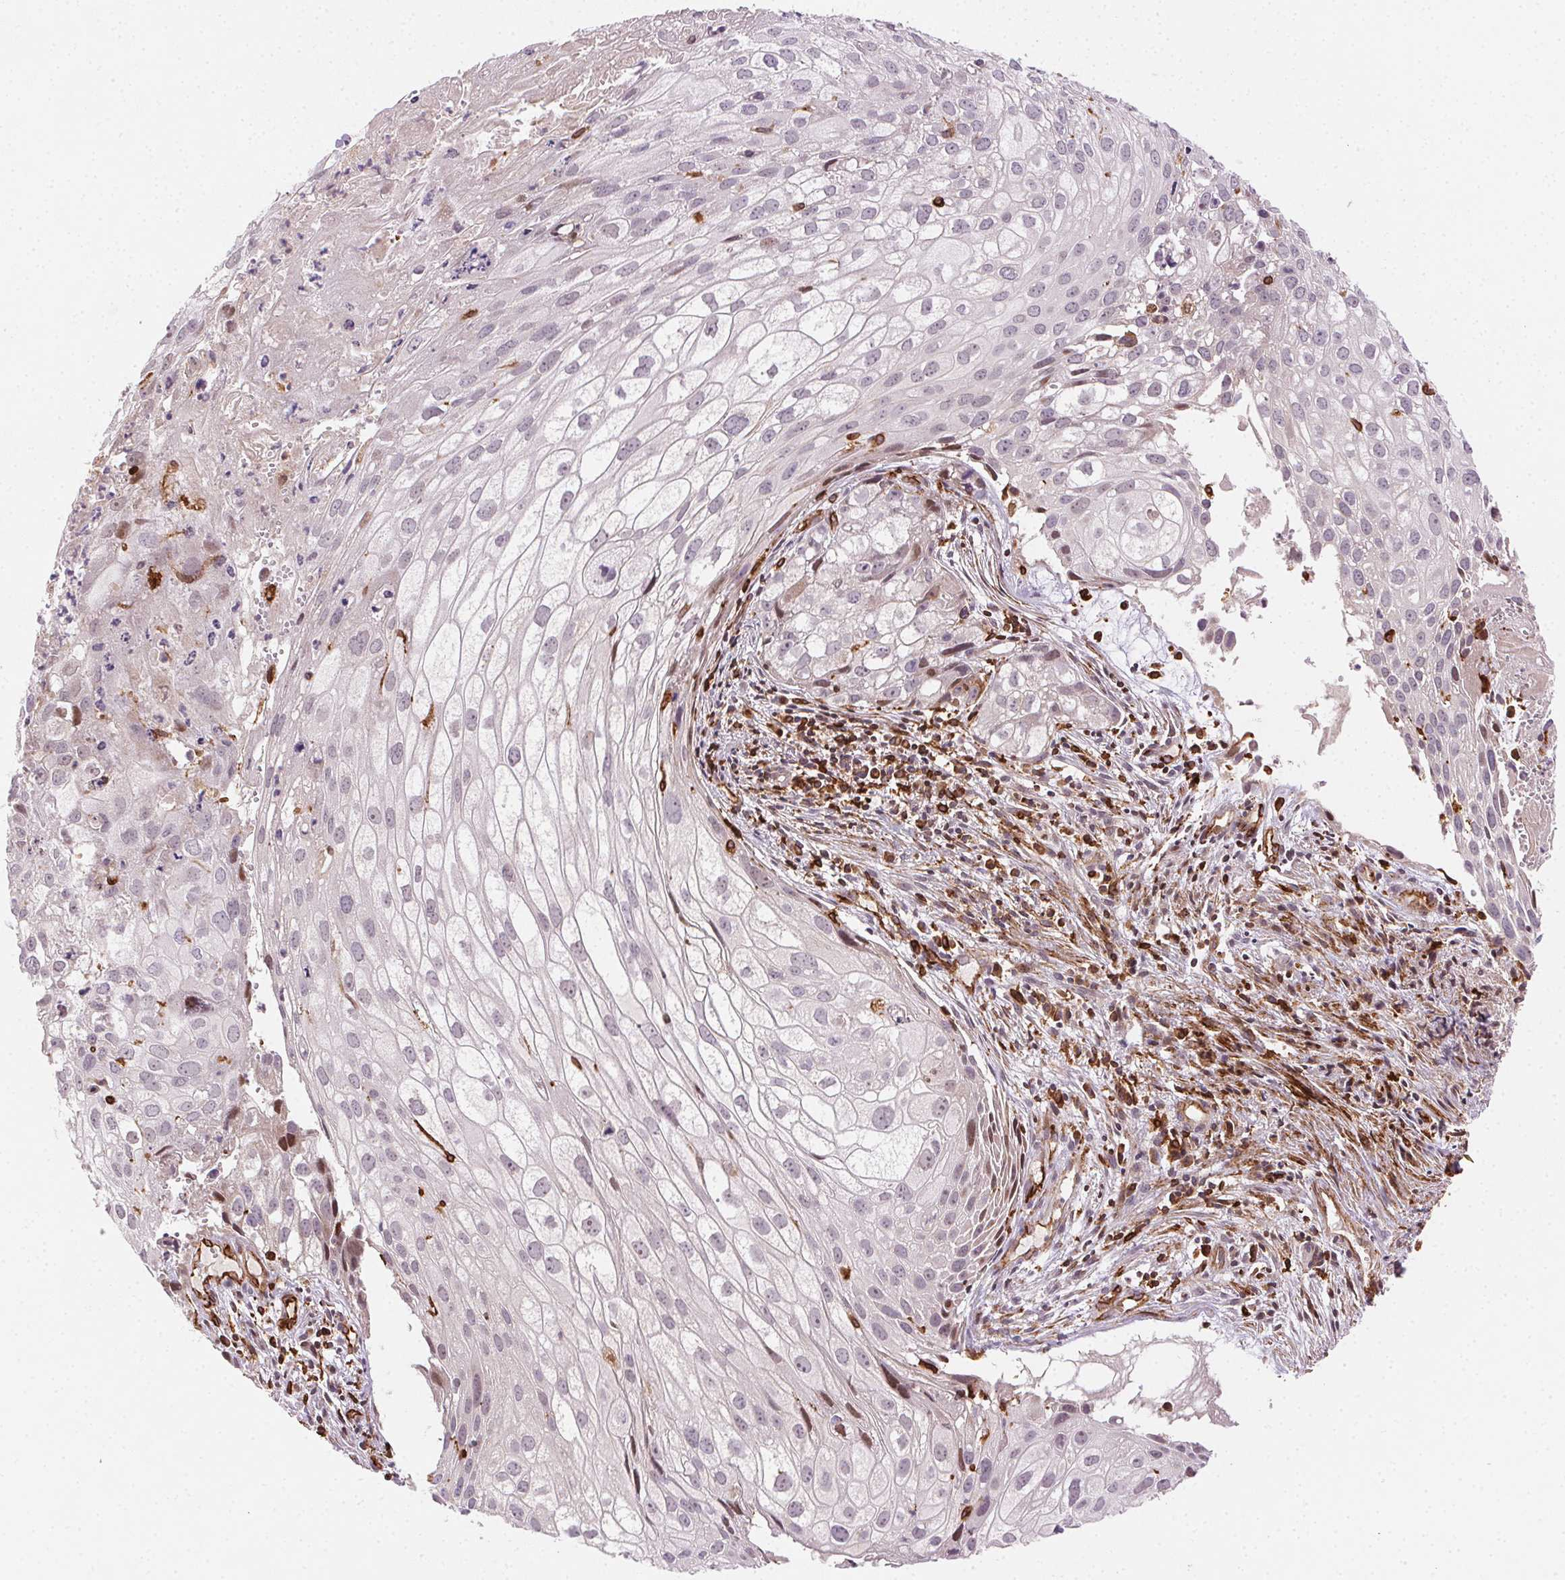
{"staining": {"intensity": "weak", "quantity": "<25%", "location": "cytoplasmic/membranous"}, "tissue": "cervical cancer", "cell_type": "Tumor cells", "image_type": "cancer", "snomed": [{"axis": "morphology", "description": "Squamous cell carcinoma, NOS"}, {"axis": "topography", "description": "Cervix"}], "caption": "DAB (3,3'-diaminobenzidine) immunohistochemical staining of cervical squamous cell carcinoma displays no significant expression in tumor cells. (DAB (3,3'-diaminobenzidine) IHC with hematoxylin counter stain).", "gene": "RNASET2", "patient": {"sex": "female", "age": 53}}